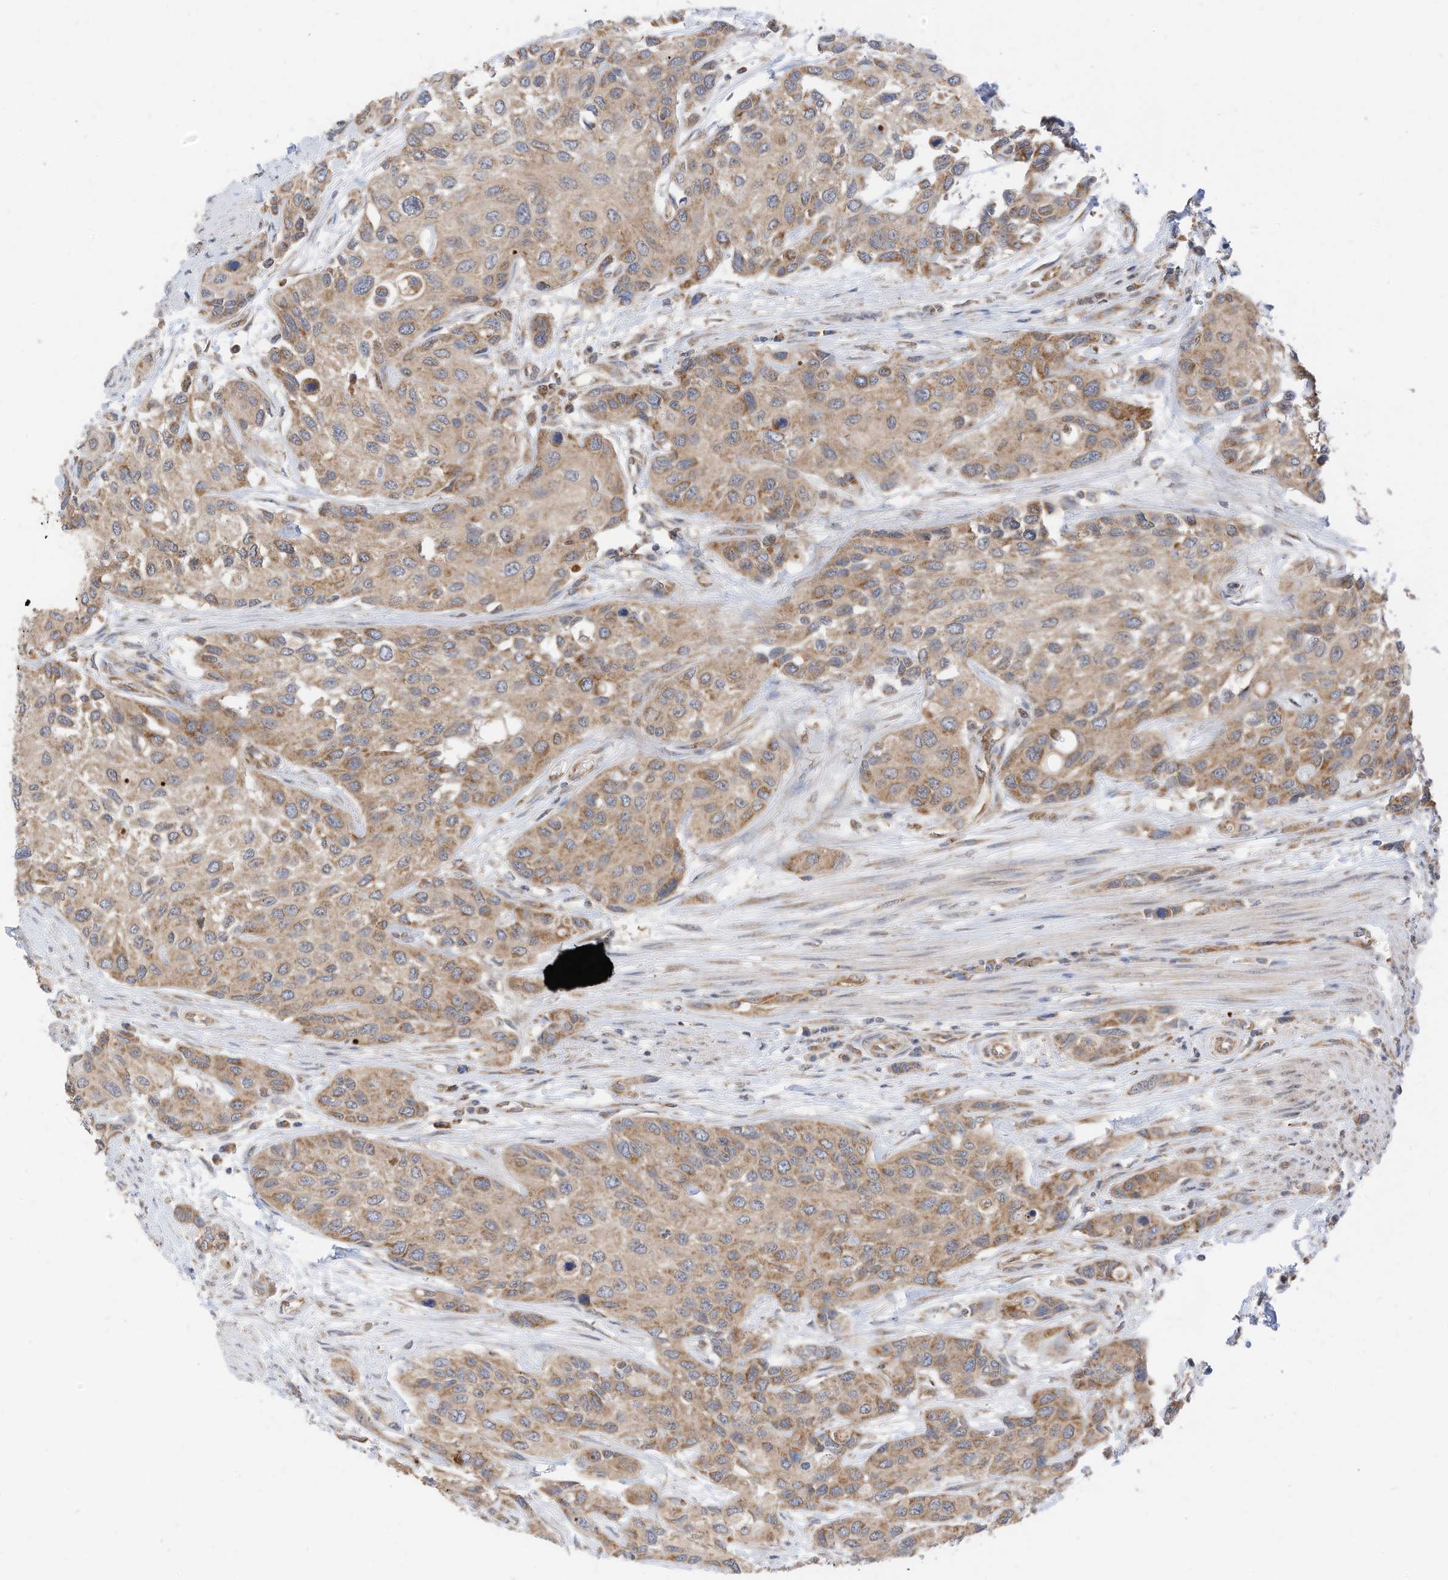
{"staining": {"intensity": "moderate", "quantity": "25%-75%", "location": "cytoplasmic/membranous"}, "tissue": "urothelial cancer", "cell_type": "Tumor cells", "image_type": "cancer", "snomed": [{"axis": "morphology", "description": "Normal tissue, NOS"}, {"axis": "morphology", "description": "Urothelial carcinoma, High grade"}, {"axis": "topography", "description": "Vascular tissue"}, {"axis": "topography", "description": "Urinary bladder"}], "caption": "Tumor cells demonstrate medium levels of moderate cytoplasmic/membranous positivity in about 25%-75% of cells in urothelial cancer.", "gene": "METTL6", "patient": {"sex": "female", "age": 56}}